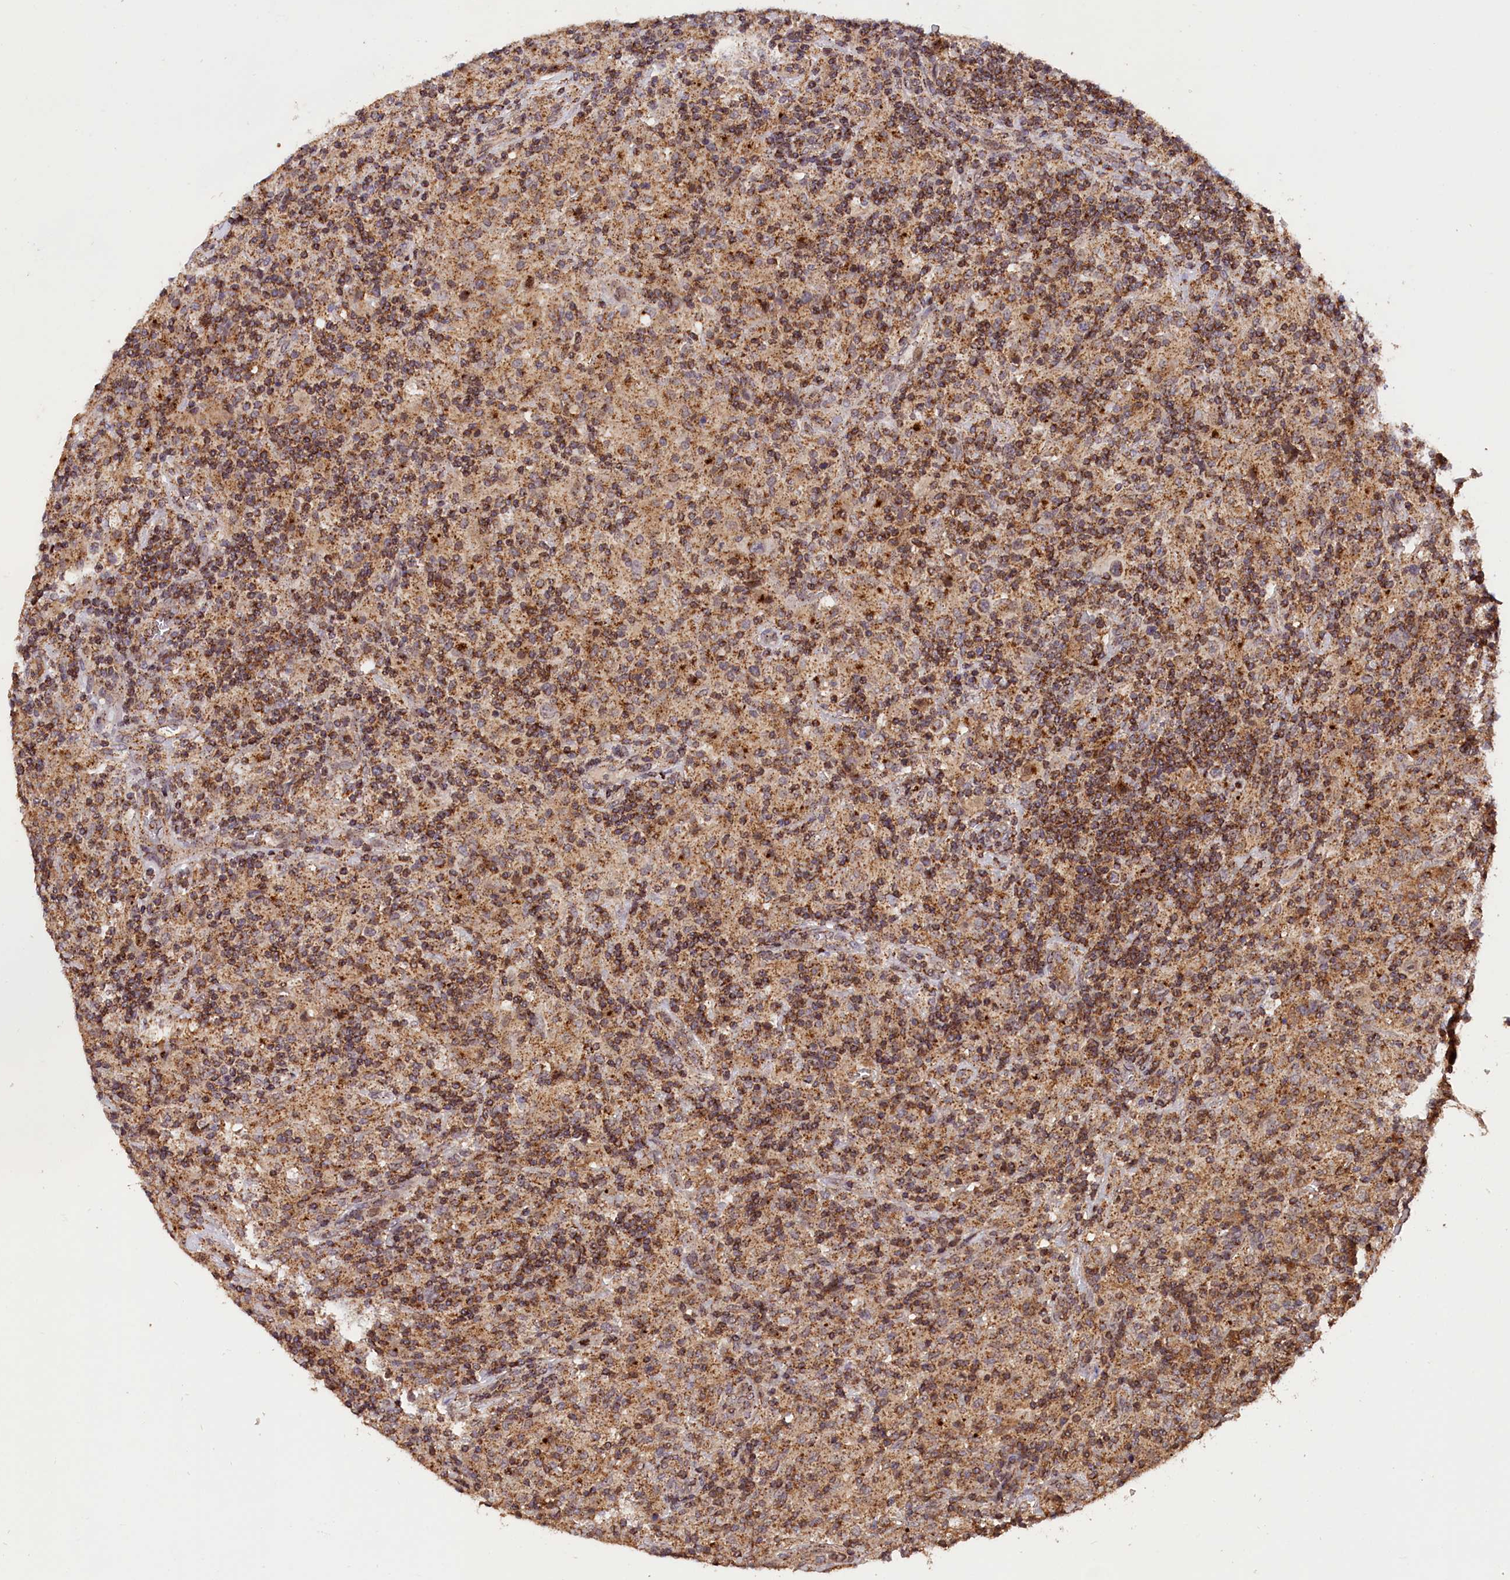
{"staining": {"intensity": "weak", "quantity": "25%-75%", "location": "cytoplasmic/membranous"}, "tissue": "lymphoma", "cell_type": "Tumor cells", "image_type": "cancer", "snomed": [{"axis": "morphology", "description": "Hodgkin's disease, NOS"}, {"axis": "topography", "description": "Lymph node"}], "caption": "There is low levels of weak cytoplasmic/membranous expression in tumor cells of lymphoma, as demonstrated by immunohistochemical staining (brown color).", "gene": "IST1", "patient": {"sex": "male", "age": 70}}